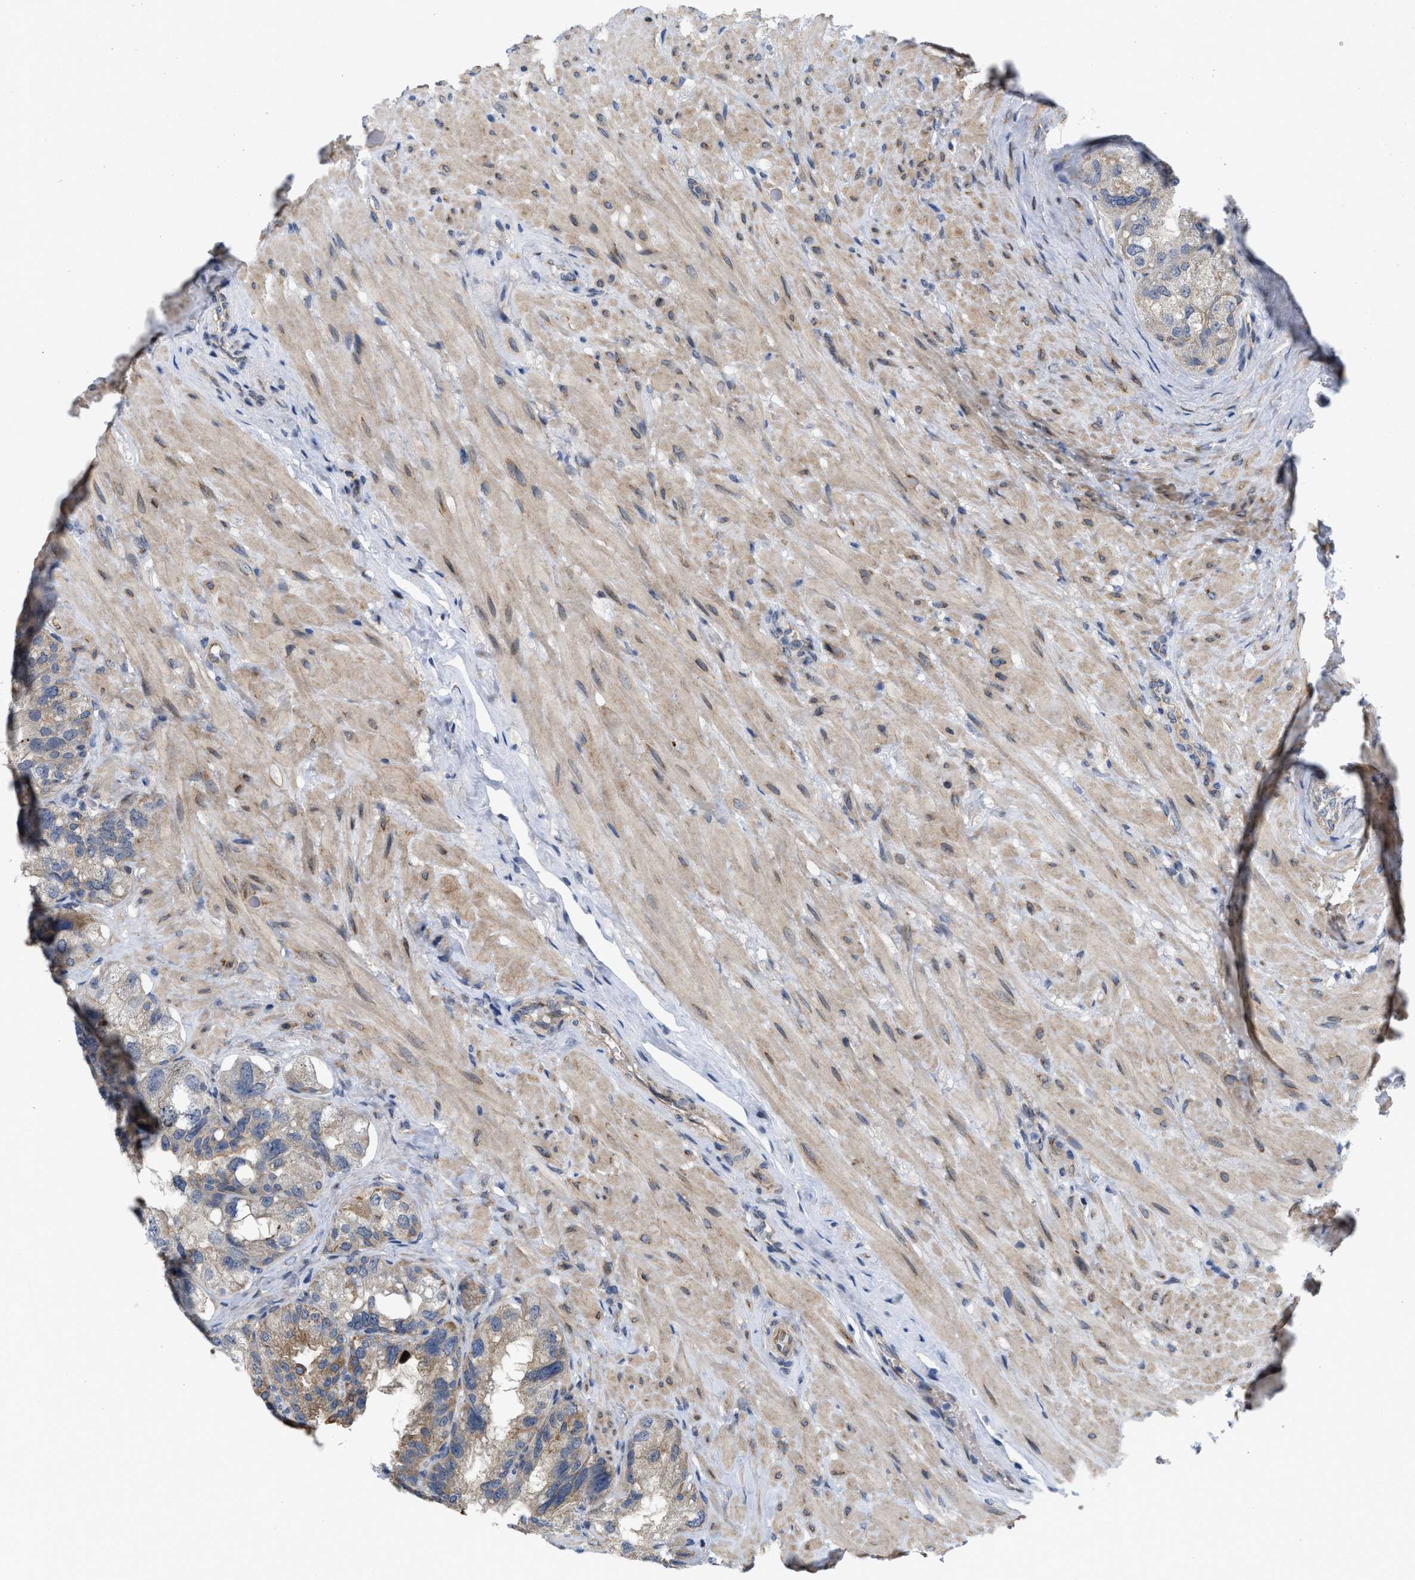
{"staining": {"intensity": "moderate", "quantity": "25%-75%", "location": "cytoplasmic/membranous"}, "tissue": "seminal vesicle", "cell_type": "Glandular cells", "image_type": "normal", "snomed": [{"axis": "morphology", "description": "Normal tissue, NOS"}, {"axis": "topography", "description": "Seminal veicle"}], "caption": "Moderate cytoplasmic/membranous staining for a protein is appreciated in approximately 25%-75% of glandular cells of unremarkable seminal vesicle using immunohistochemistry.", "gene": "EOGT", "patient": {"sex": "male", "age": 68}}